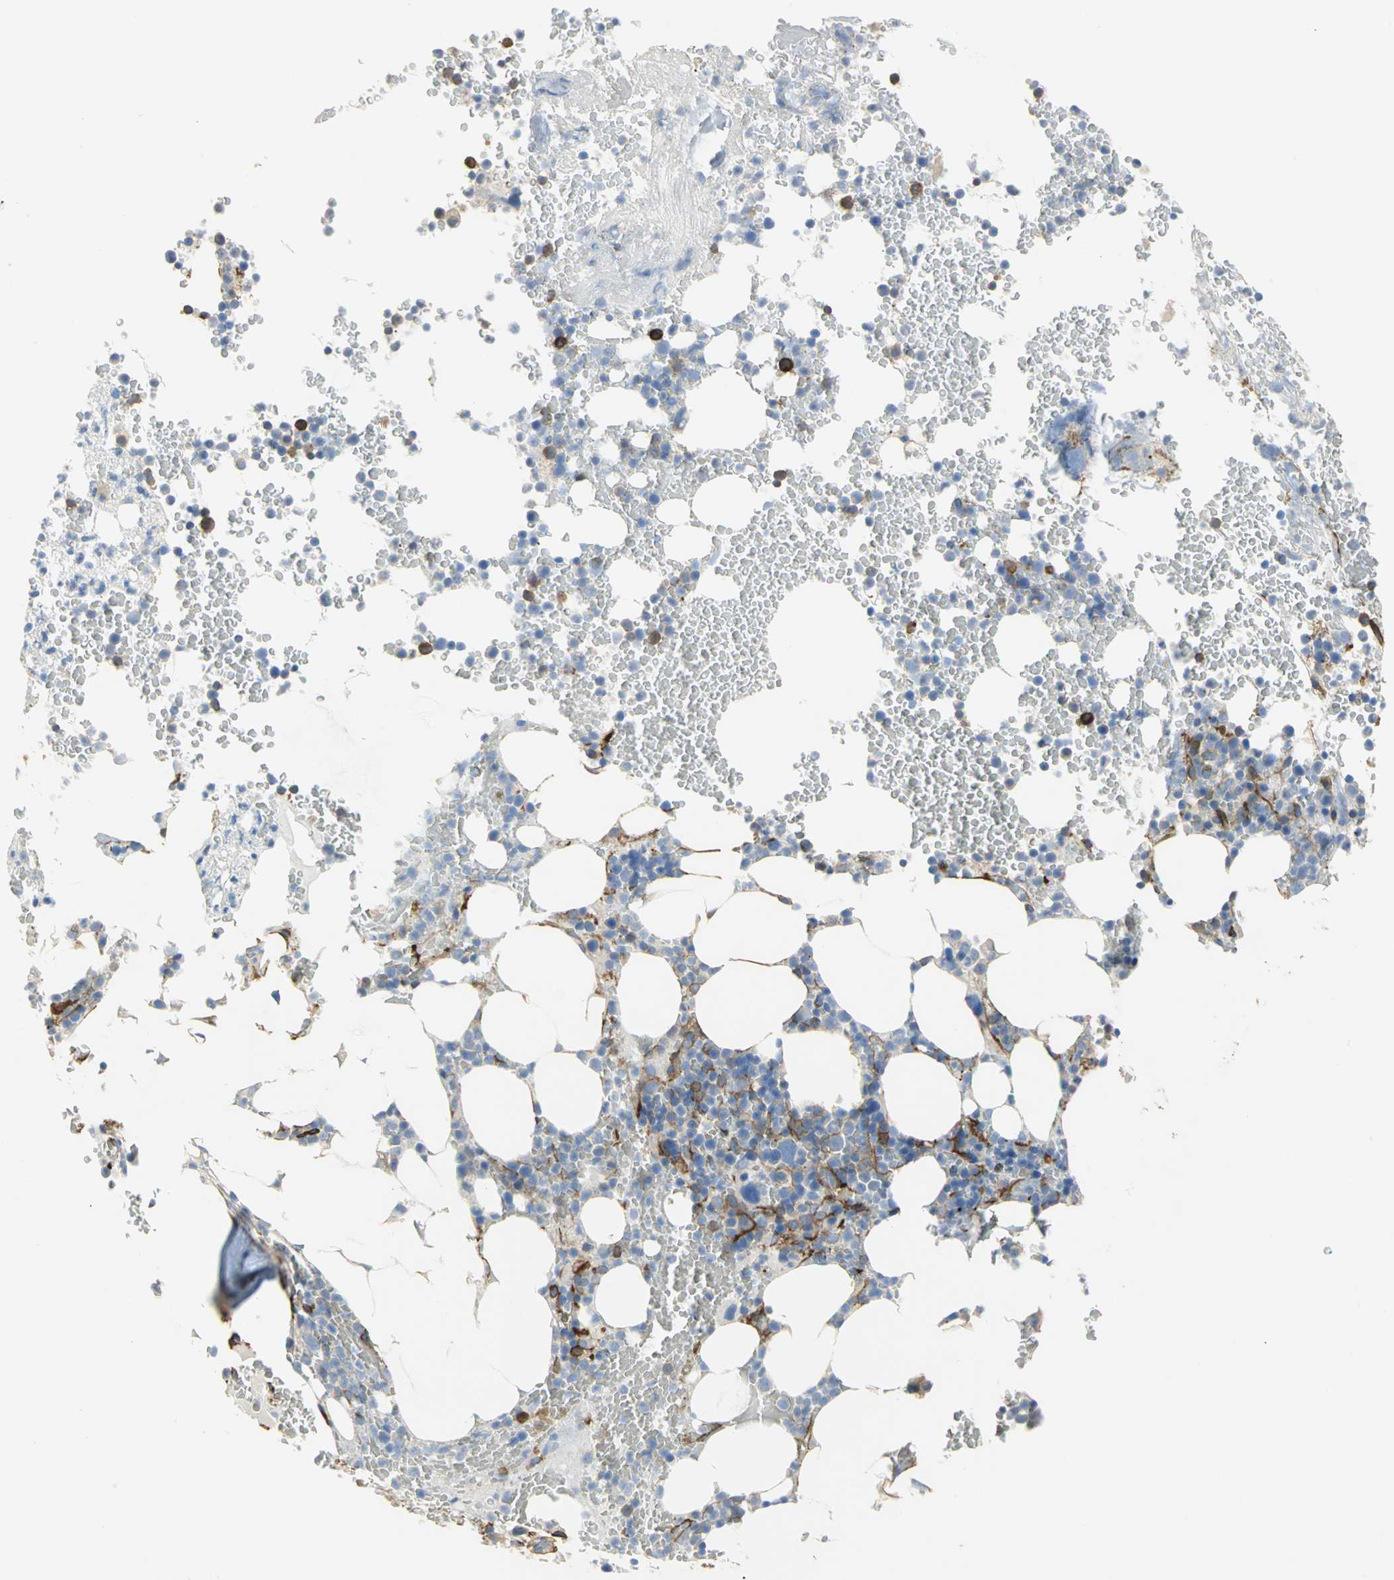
{"staining": {"intensity": "moderate", "quantity": "<25%", "location": "cytoplasmic/membranous"}, "tissue": "bone marrow", "cell_type": "Hematopoietic cells", "image_type": "normal", "snomed": [{"axis": "morphology", "description": "Normal tissue, NOS"}, {"axis": "topography", "description": "Bone marrow"}], "caption": "The immunohistochemical stain labels moderate cytoplasmic/membranous positivity in hematopoietic cells of normal bone marrow.", "gene": "FLNB", "patient": {"sex": "female", "age": 66}}